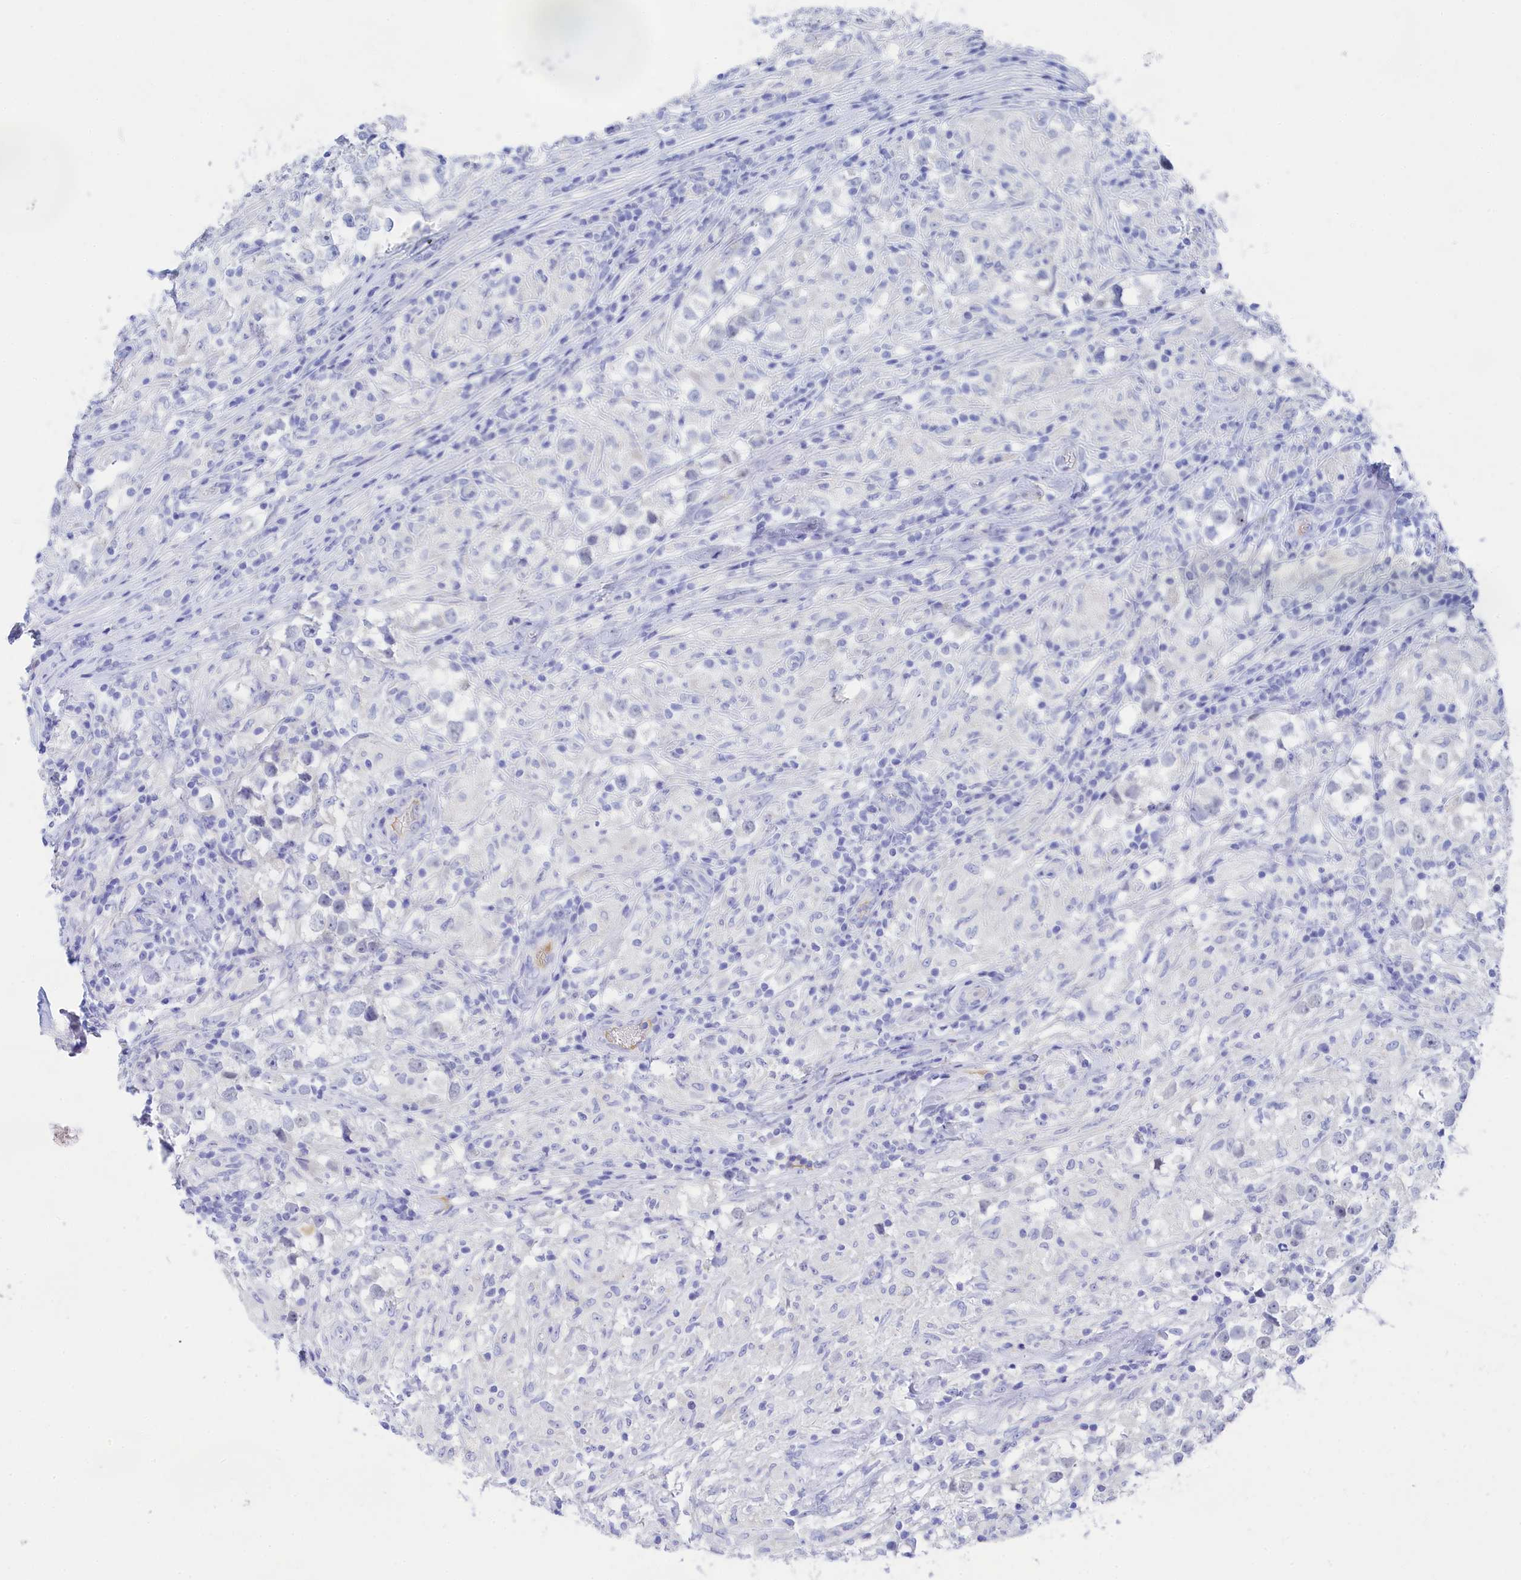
{"staining": {"intensity": "negative", "quantity": "none", "location": "none"}, "tissue": "testis cancer", "cell_type": "Tumor cells", "image_type": "cancer", "snomed": [{"axis": "morphology", "description": "Seminoma, NOS"}, {"axis": "topography", "description": "Testis"}], "caption": "The immunohistochemistry histopathology image has no significant expression in tumor cells of testis cancer (seminoma) tissue.", "gene": "TRIM10", "patient": {"sex": "male", "age": 46}}